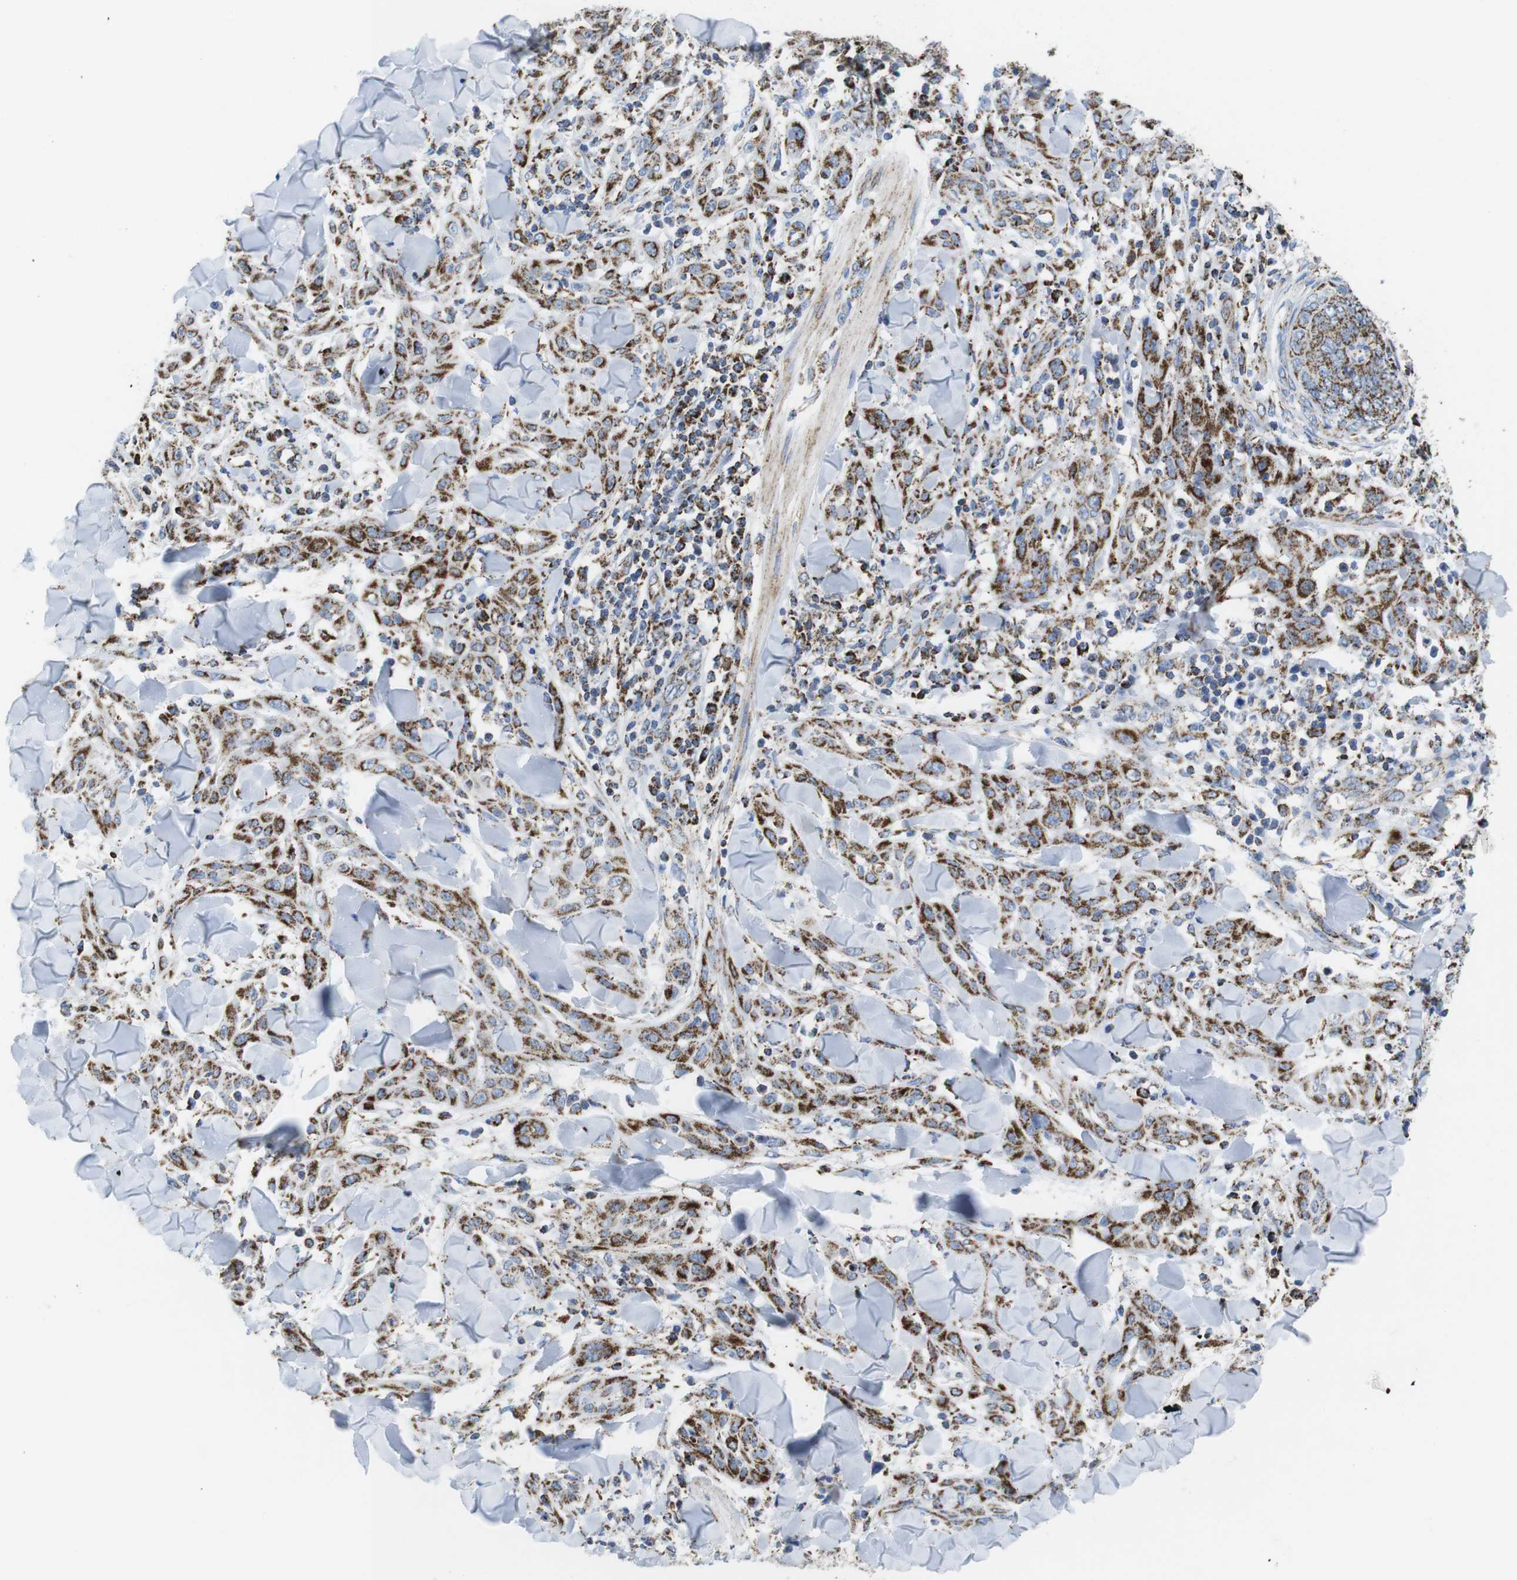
{"staining": {"intensity": "moderate", "quantity": ">75%", "location": "cytoplasmic/membranous"}, "tissue": "skin cancer", "cell_type": "Tumor cells", "image_type": "cancer", "snomed": [{"axis": "morphology", "description": "Squamous cell carcinoma, NOS"}, {"axis": "topography", "description": "Skin"}], "caption": "High-power microscopy captured an IHC histopathology image of skin cancer, revealing moderate cytoplasmic/membranous staining in approximately >75% of tumor cells.", "gene": "ATP5PO", "patient": {"sex": "male", "age": 24}}